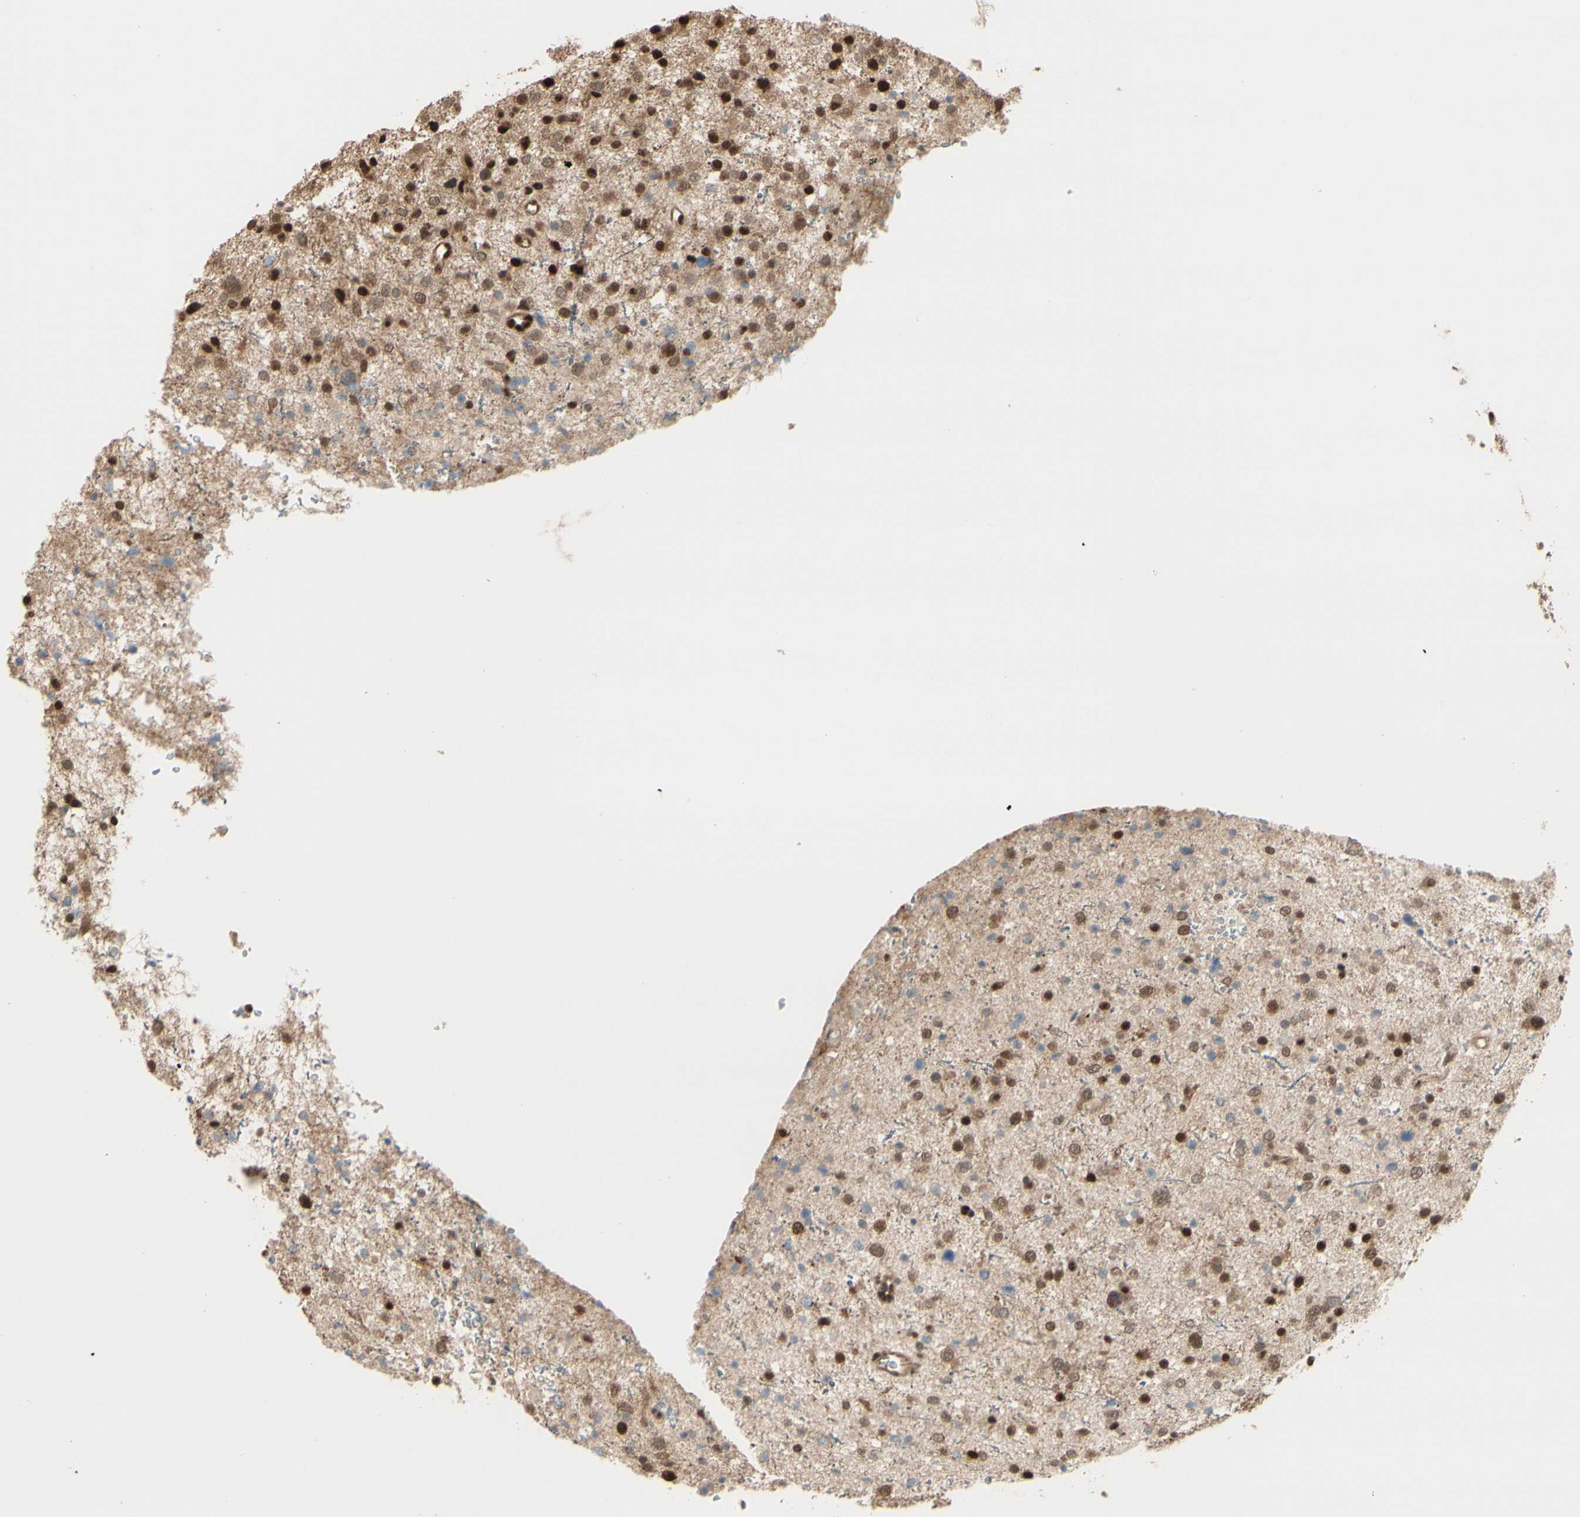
{"staining": {"intensity": "strong", "quantity": ">75%", "location": "cytoplasmic/membranous,nuclear"}, "tissue": "glioma", "cell_type": "Tumor cells", "image_type": "cancer", "snomed": [{"axis": "morphology", "description": "Glioma, malignant, Low grade"}, {"axis": "topography", "description": "Brain"}], "caption": "Low-grade glioma (malignant) stained for a protein (brown) shows strong cytoplasmic/membranous and nuclear positive staining in about >75% of tumor cells.", "gene": "HSF1", "patient": {"sex": "female", "age": 37}}